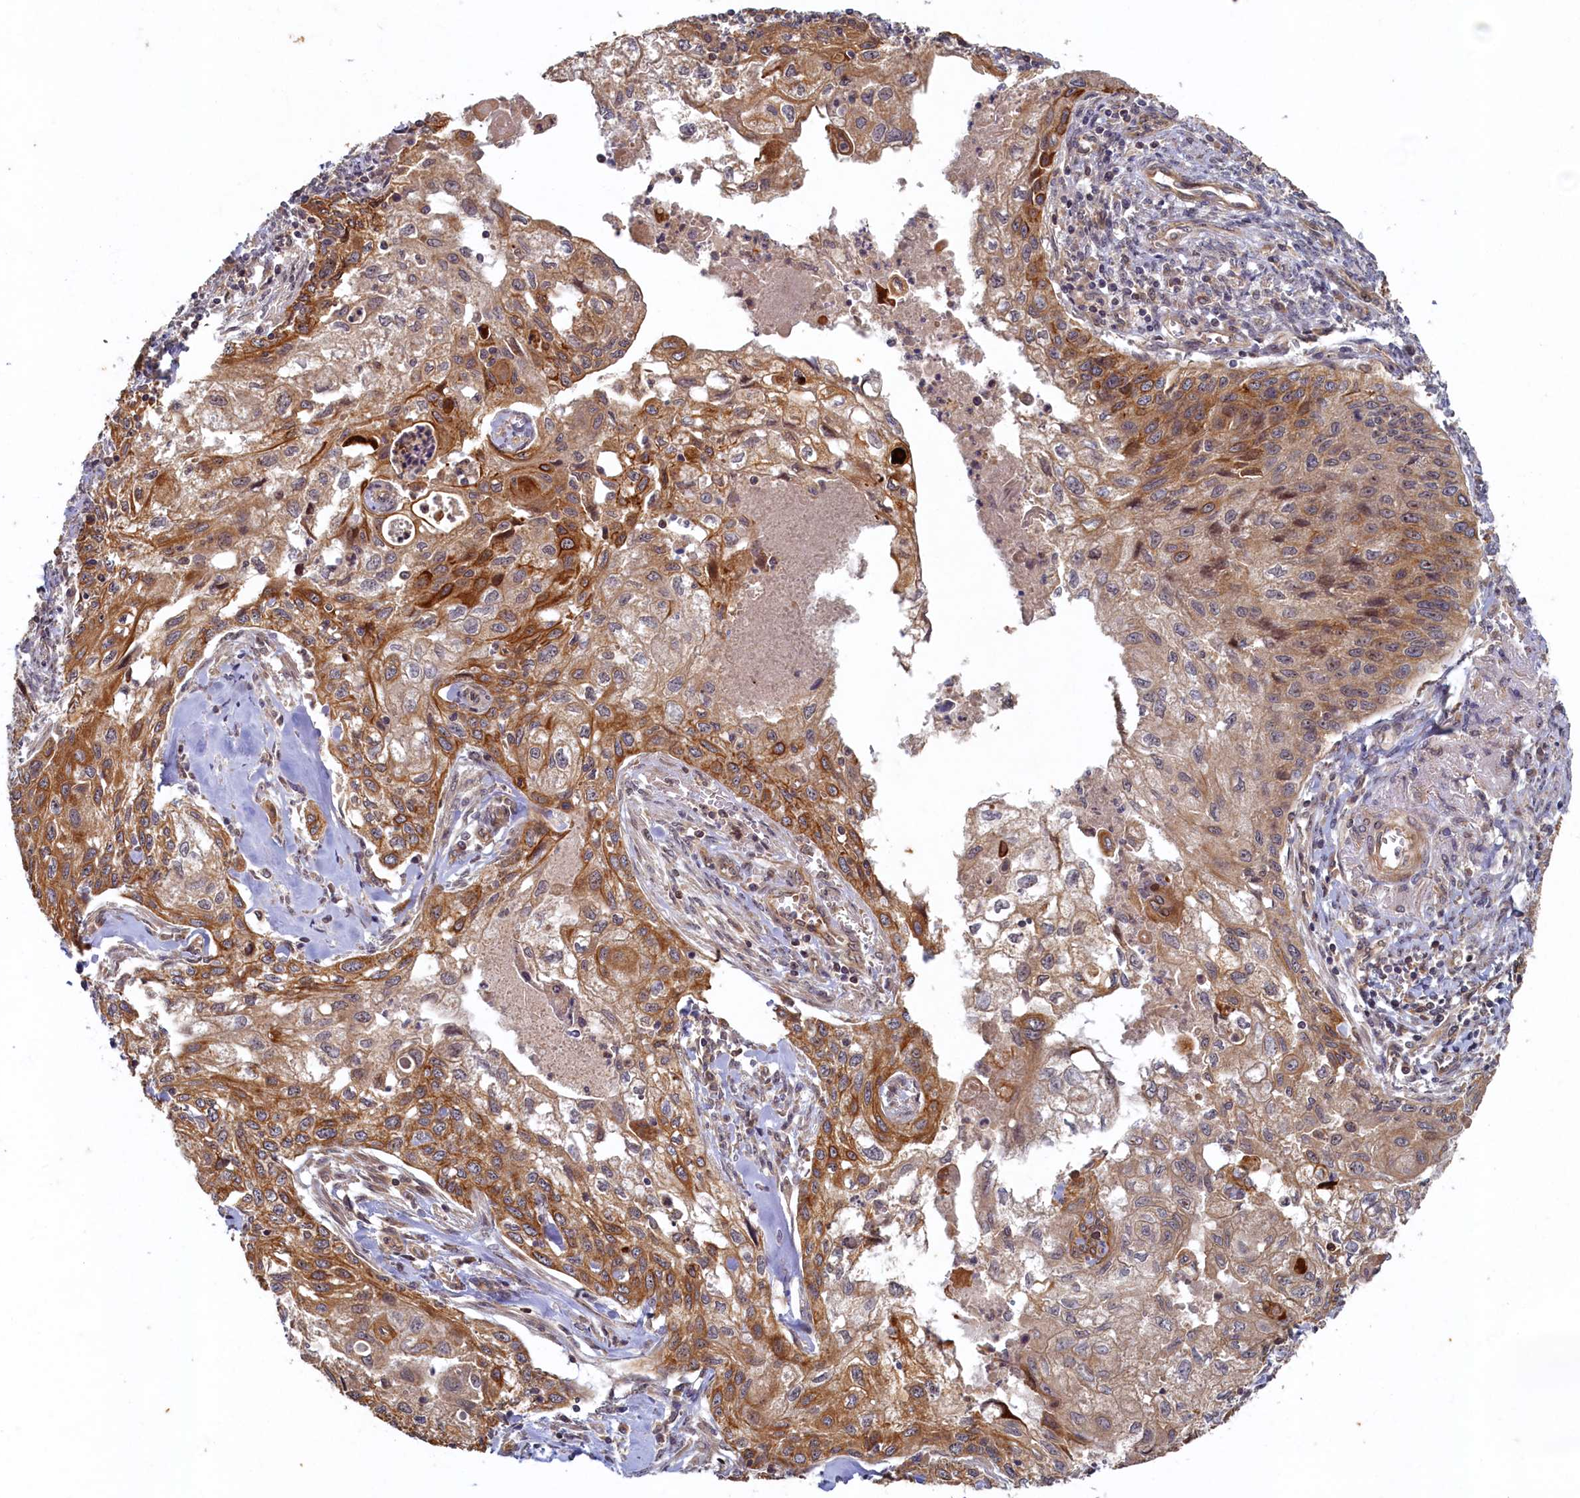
{"staining": {"intensity": "moderate", "quantity": ">75%", "location": "cytoplasmic/membranous"}, "tissue": "cervical cancer", "cell_type": "Tumor cells", "image_type": "cancer", "snomed": [{"axis": "morphology", "description": "Squamous cell carcinoma, NOS"}, {"axis": "topography", "description": "Cervix"}], "caption": "Protein expression analysis of human cervical cancer (squamous cell carcinoma) reveals moderate cytoplasmic/membranous positivity in about >75% of tumor cells.", "gene": "CEP20", "patient": {"sex": "female", "age": 67}}